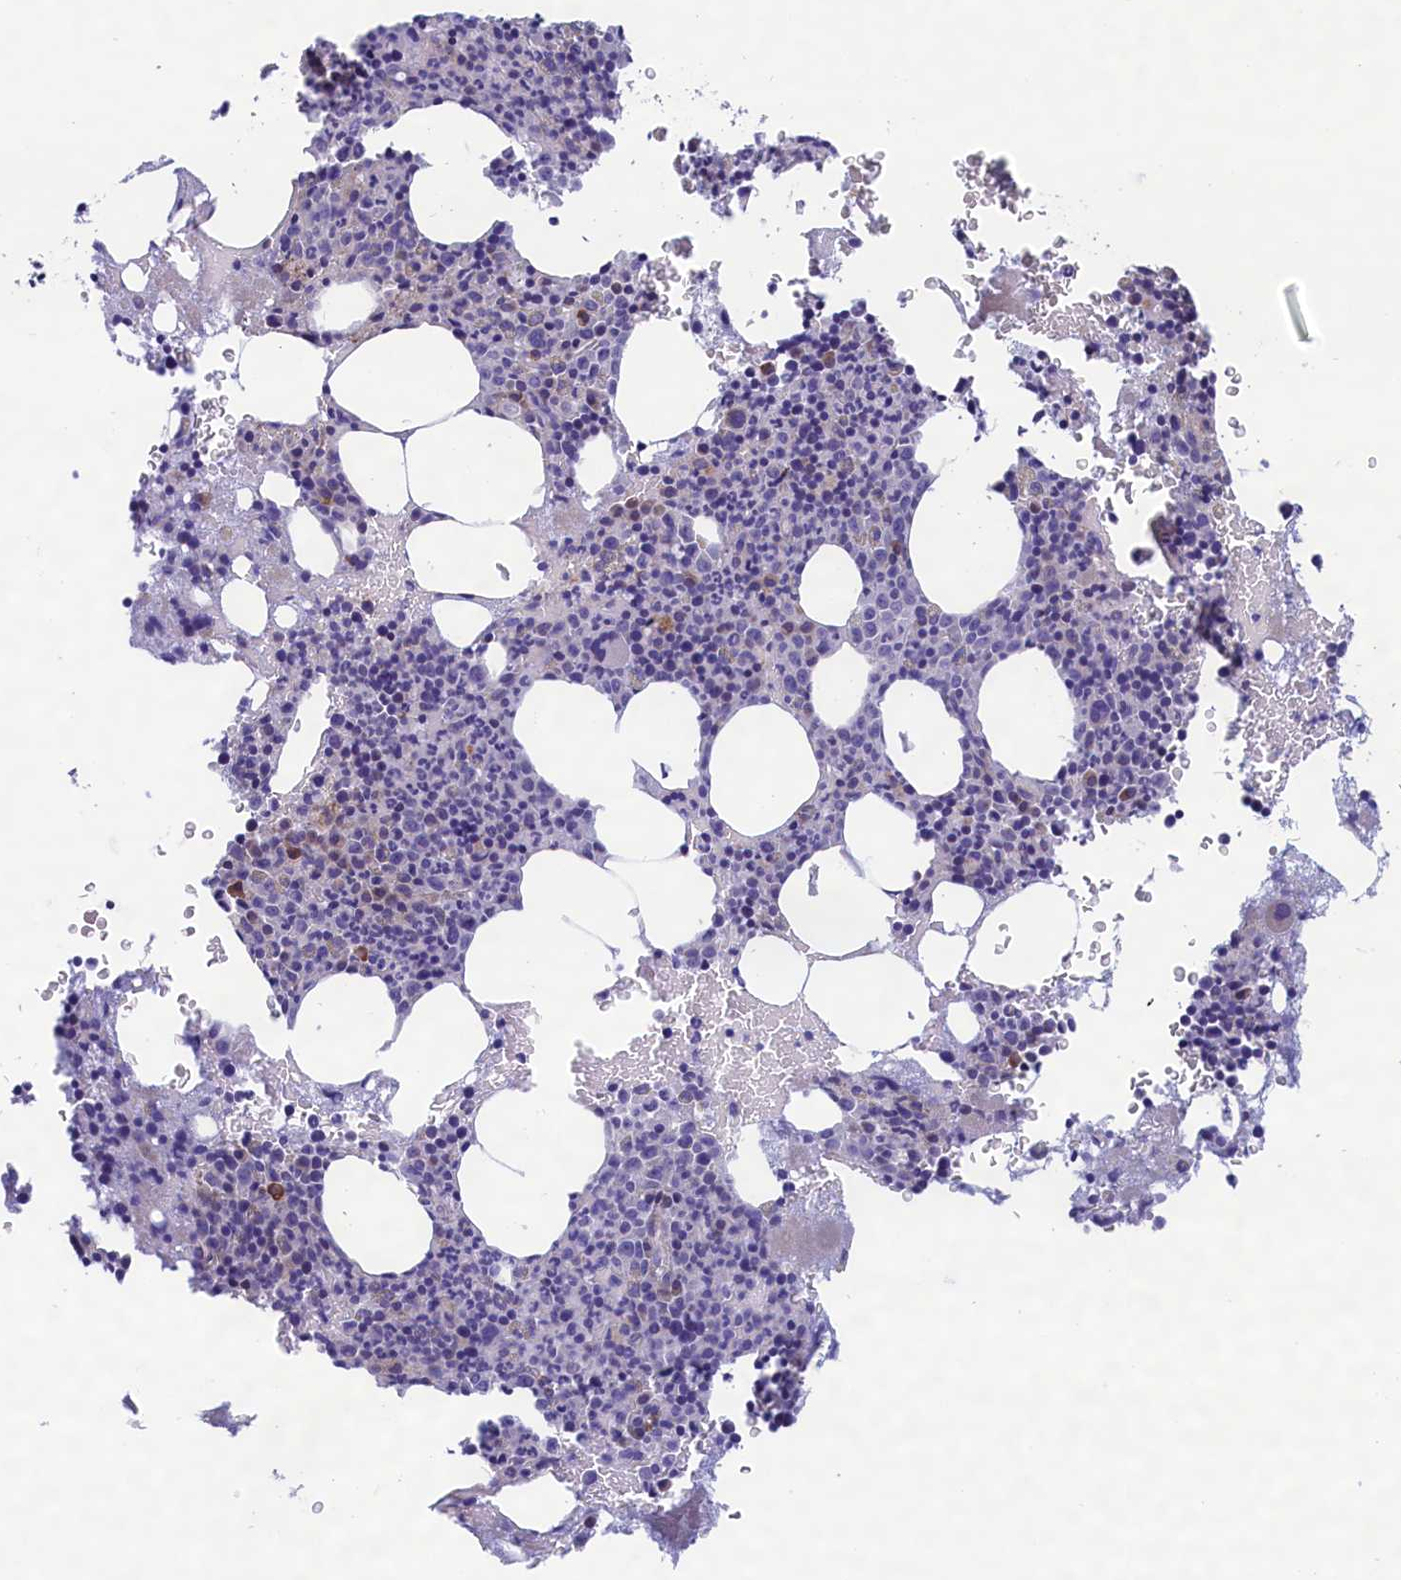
{"staining": {"intensity": "negative", "quantity": "none", "location": "none"}, "tissue": "bone marrow", "cell_type": "Hematopoietic cells", "image_type": "normal", "snomed": [{"axis": "morphology", "description": "Normal tissue, NOS"}, {"axis": "topography", "description": "Bone marrow"}], "caption": "Hematopoietic cells show no significant protein positivity in normal bone marrow. Brightfield microscopy of IHC stained with DAB (brown) and hematoxylin (blue), captured at high magnification.", "gene": "MPV17L2", "patient": {"sex": "female", "age": 41}}